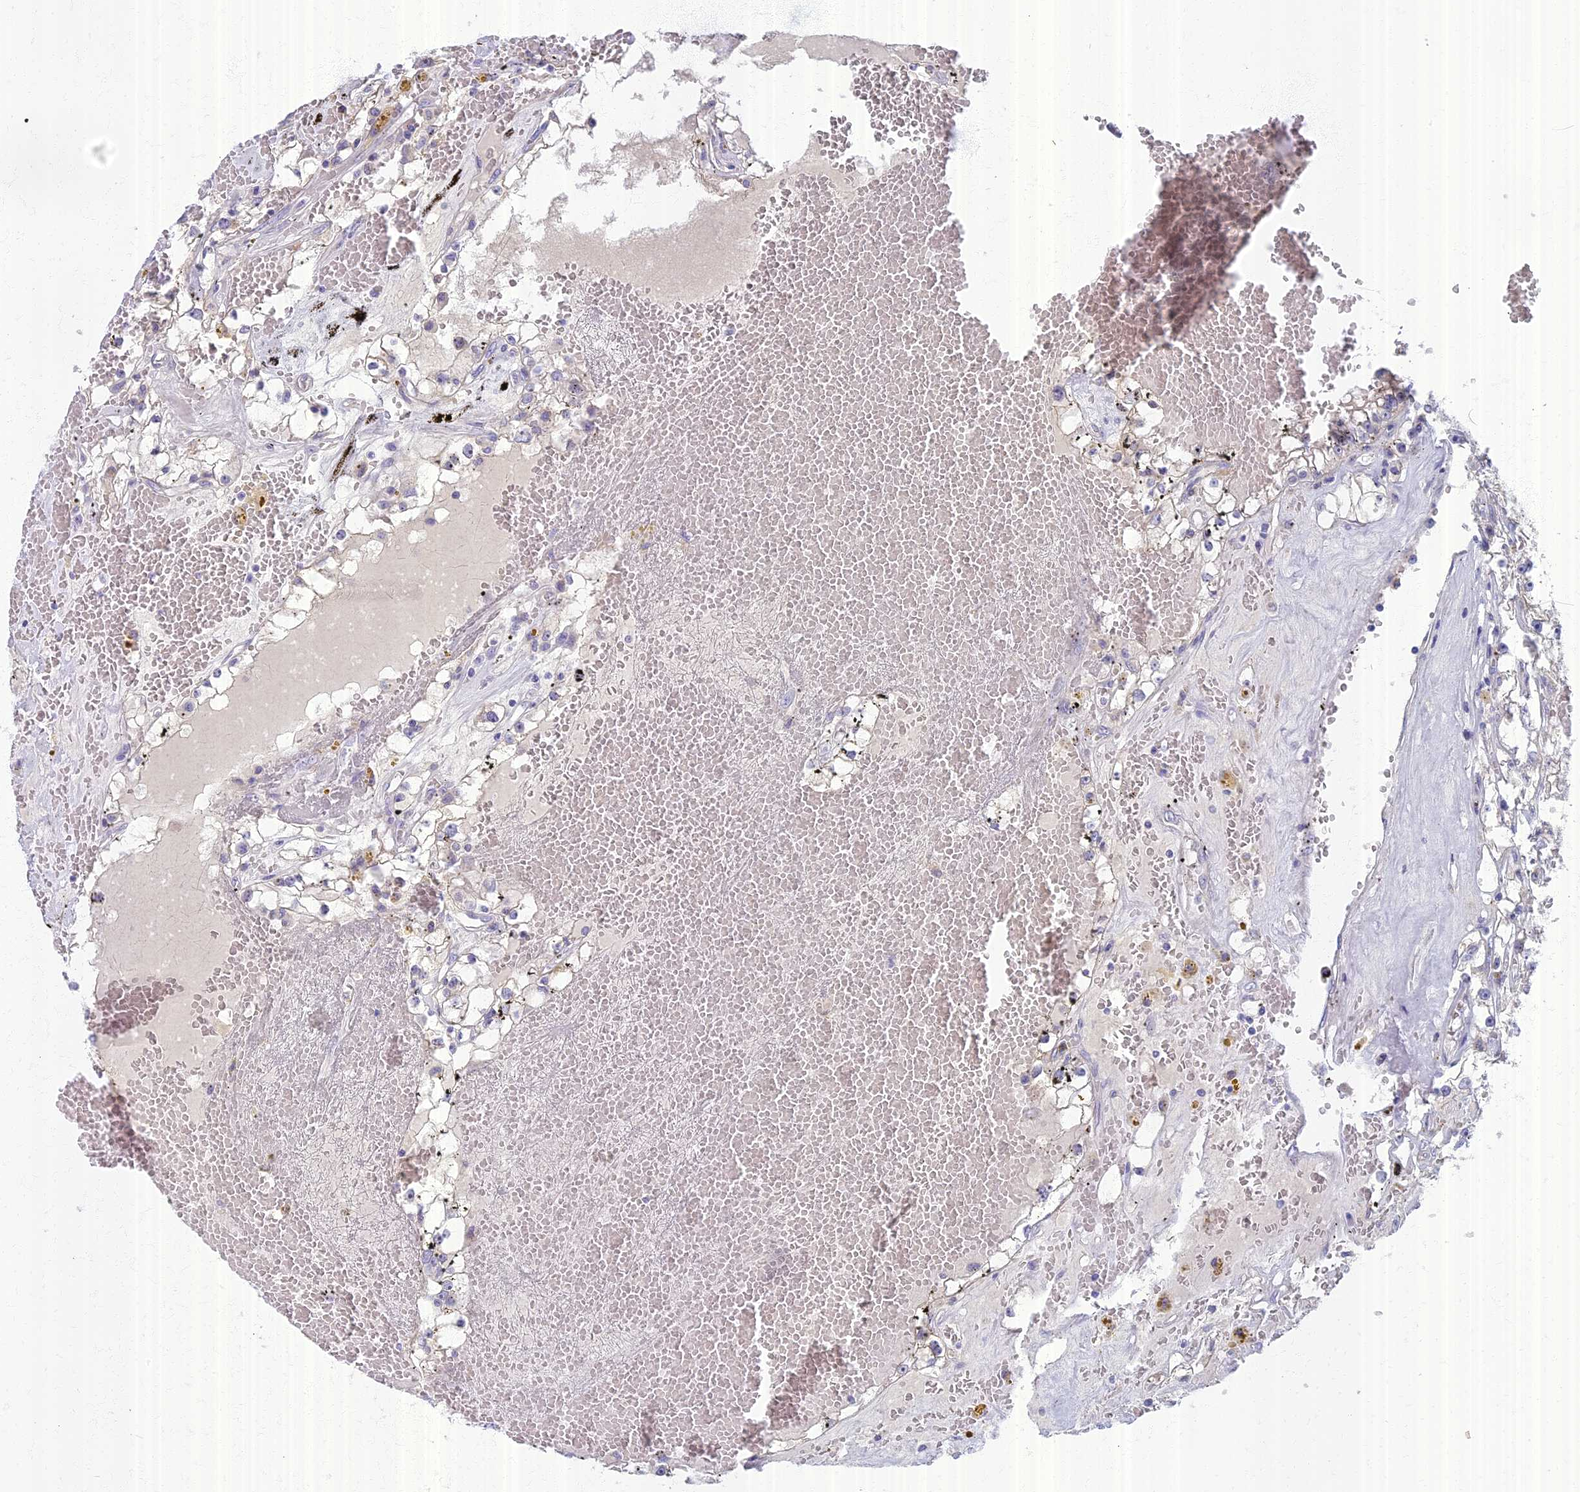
{"staining": {"intensity": "negative", "quantity": "none", "location": "none"}, "tissue": "renal cancer", "cell_type": "Tumor cells", "image_type": "cancer", "snomed": [{"axis": "morphology", "description": "Adenocarcinoma, NOS"}, {"axis": "topography", "description": "Kidney"}], "caption": "Tumor cells show no significant protein positivity in renal cancer.", "gene": "AP4E1", "patient": {"sex": "male", "age": 56}}